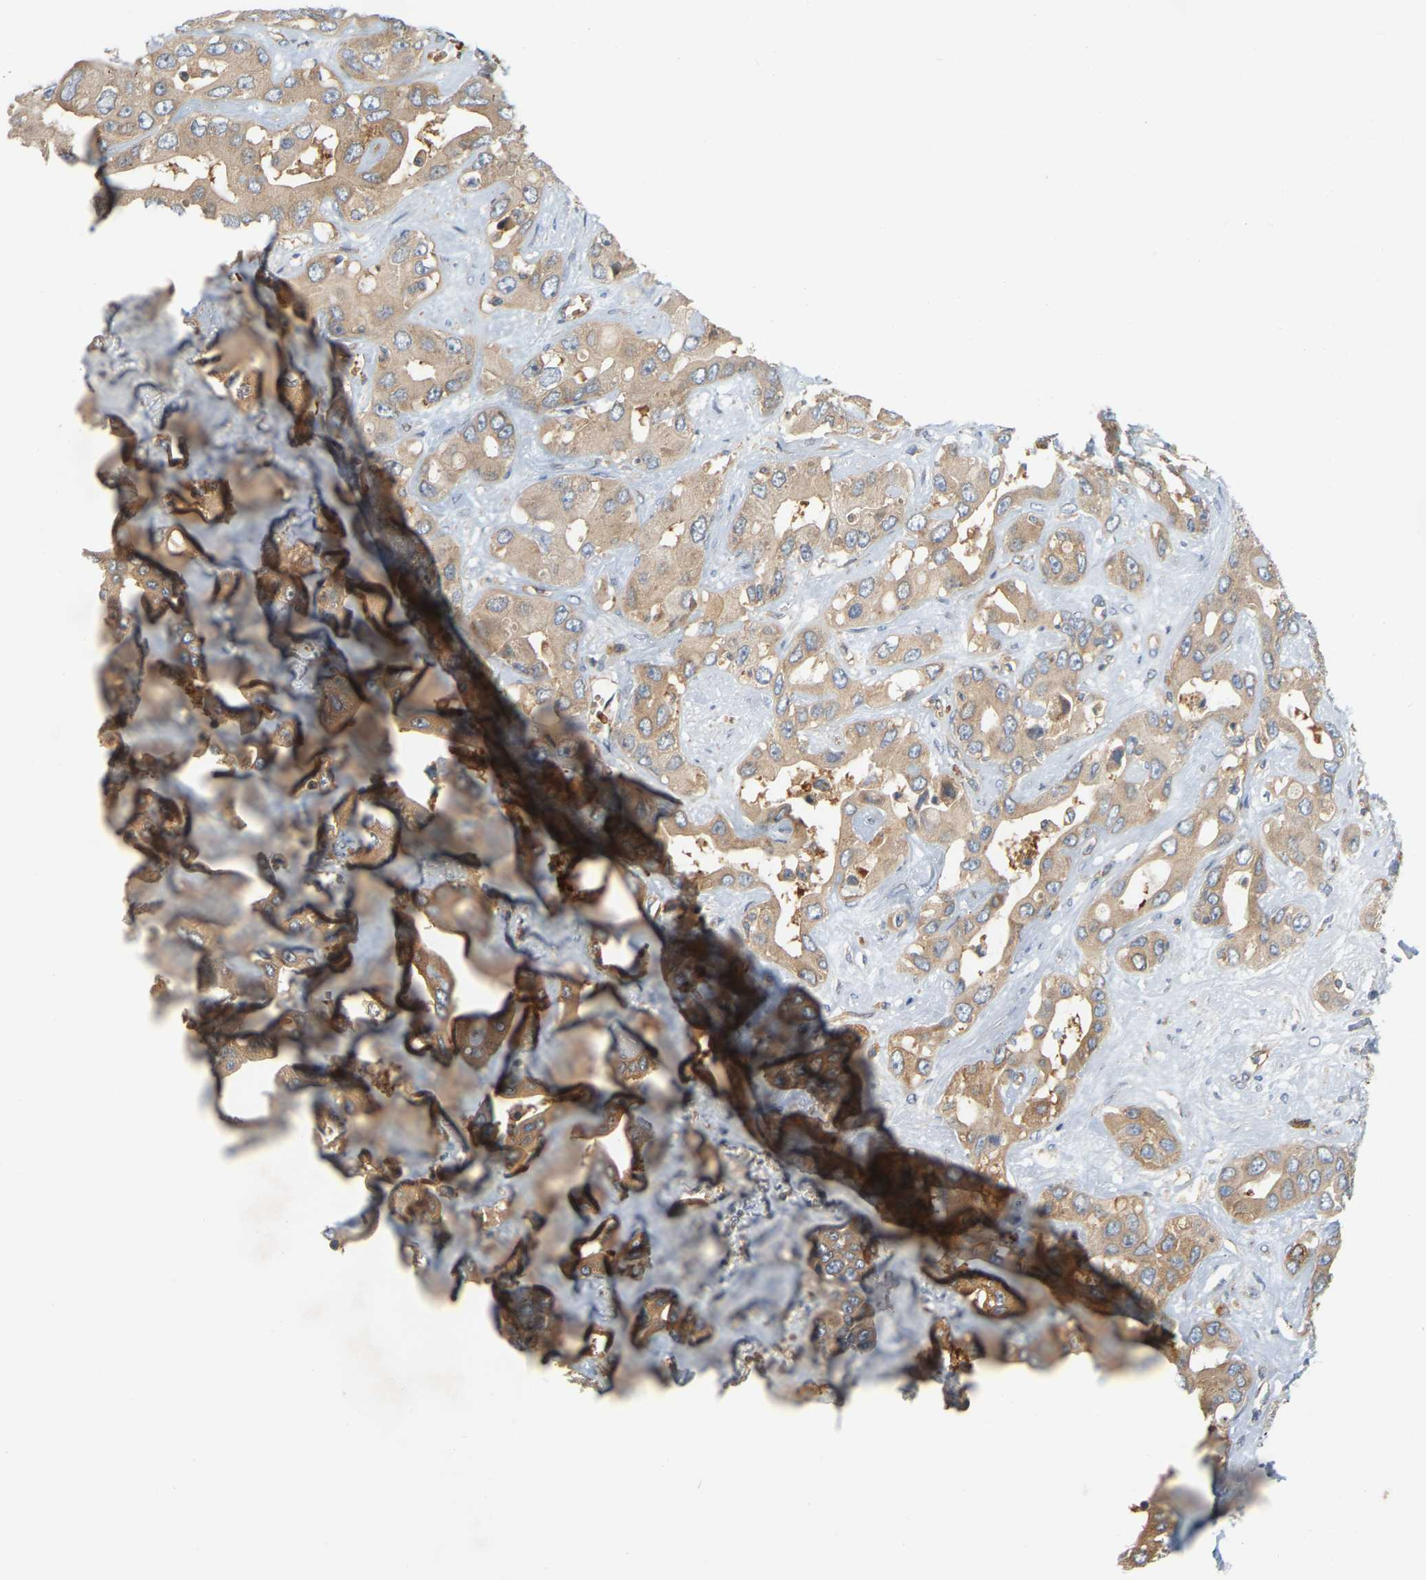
{"staining": {"intensity": "weak", "quantity": "25%-75%", "location": "cytoplasmic/membranous"}, "tissue": "liver cancer", "cell_type": "Tumor cells", "image_type": "cancer", "snomed": [{"axis": "morphology", "description": "Cholangiocarcinoma"}, {"axis": "topography", "description": "Liver"}], "caption": "This photomicrograph demonstrates liver cholangiocarcinoma stained with IHC to label a protein in brown. The cytoplasmic/membranous of tumor cells show weak positivity for the protein. Nuclei are counter-stained blue.", "gene": "AKAP13", "patient": {"sex": "female", "age": 52}}